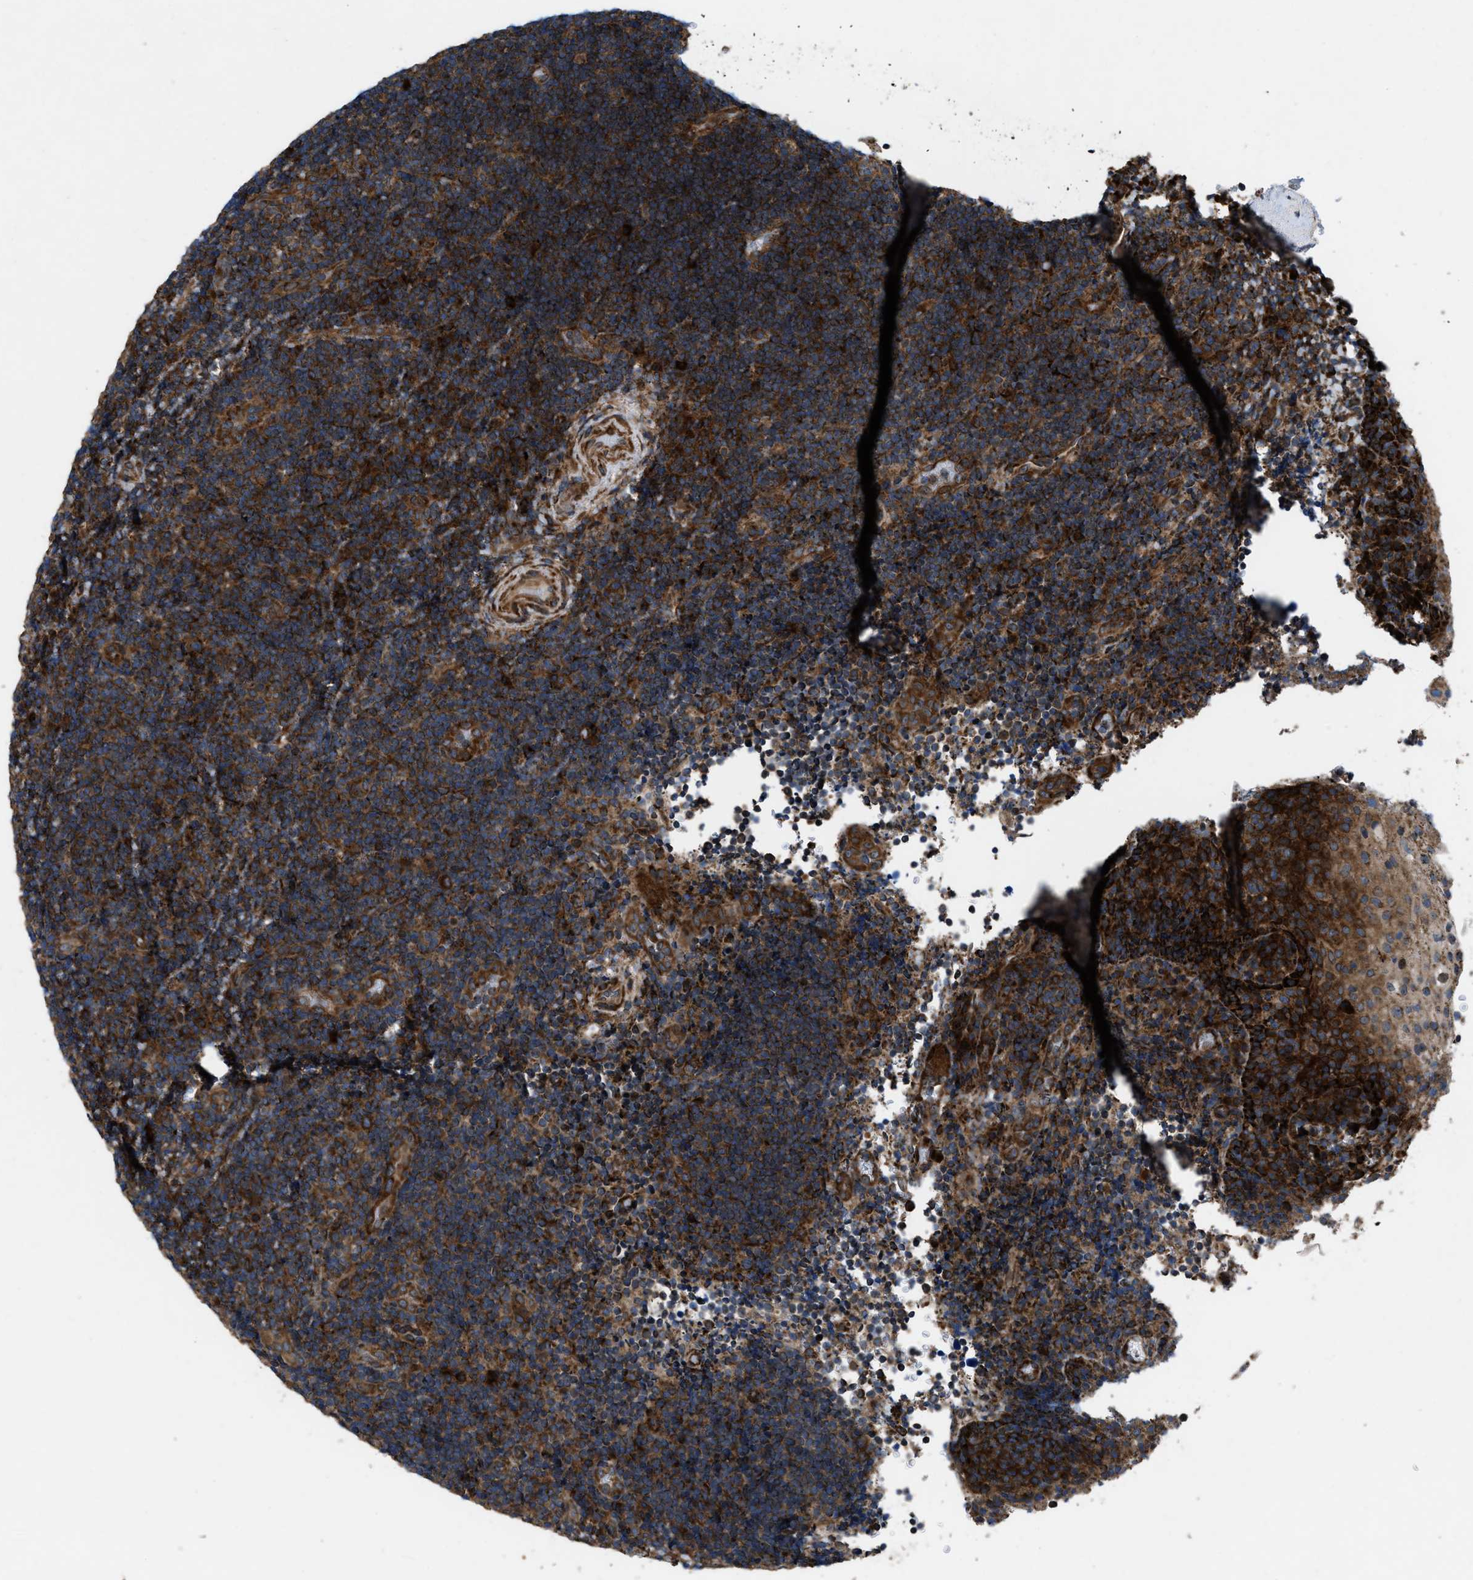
{"staining": {"intensity": "strong", "quantity": ">75%", "location": "cytoplasmic/membranous"}, "tissue": "lymphoma", "cell_type": "Tumor cells", "image_type": "cancer", "snomed": [{"axis": "morphology", "description": "Malignant lymphoma, non-Hodgkin's type, High grade"}, {"axis": "topography", "description": "Tonsil"}], "caption": "A high-resolution histopathology image shows IHC staining of high-grade malignant lymphoma, non-Hodgkin's type, which shows strong cytoplasmic/membranous staining in about >75% of tumor cells.", "gene": "PER3", "patient": {"sex": "female", "age": 36}}